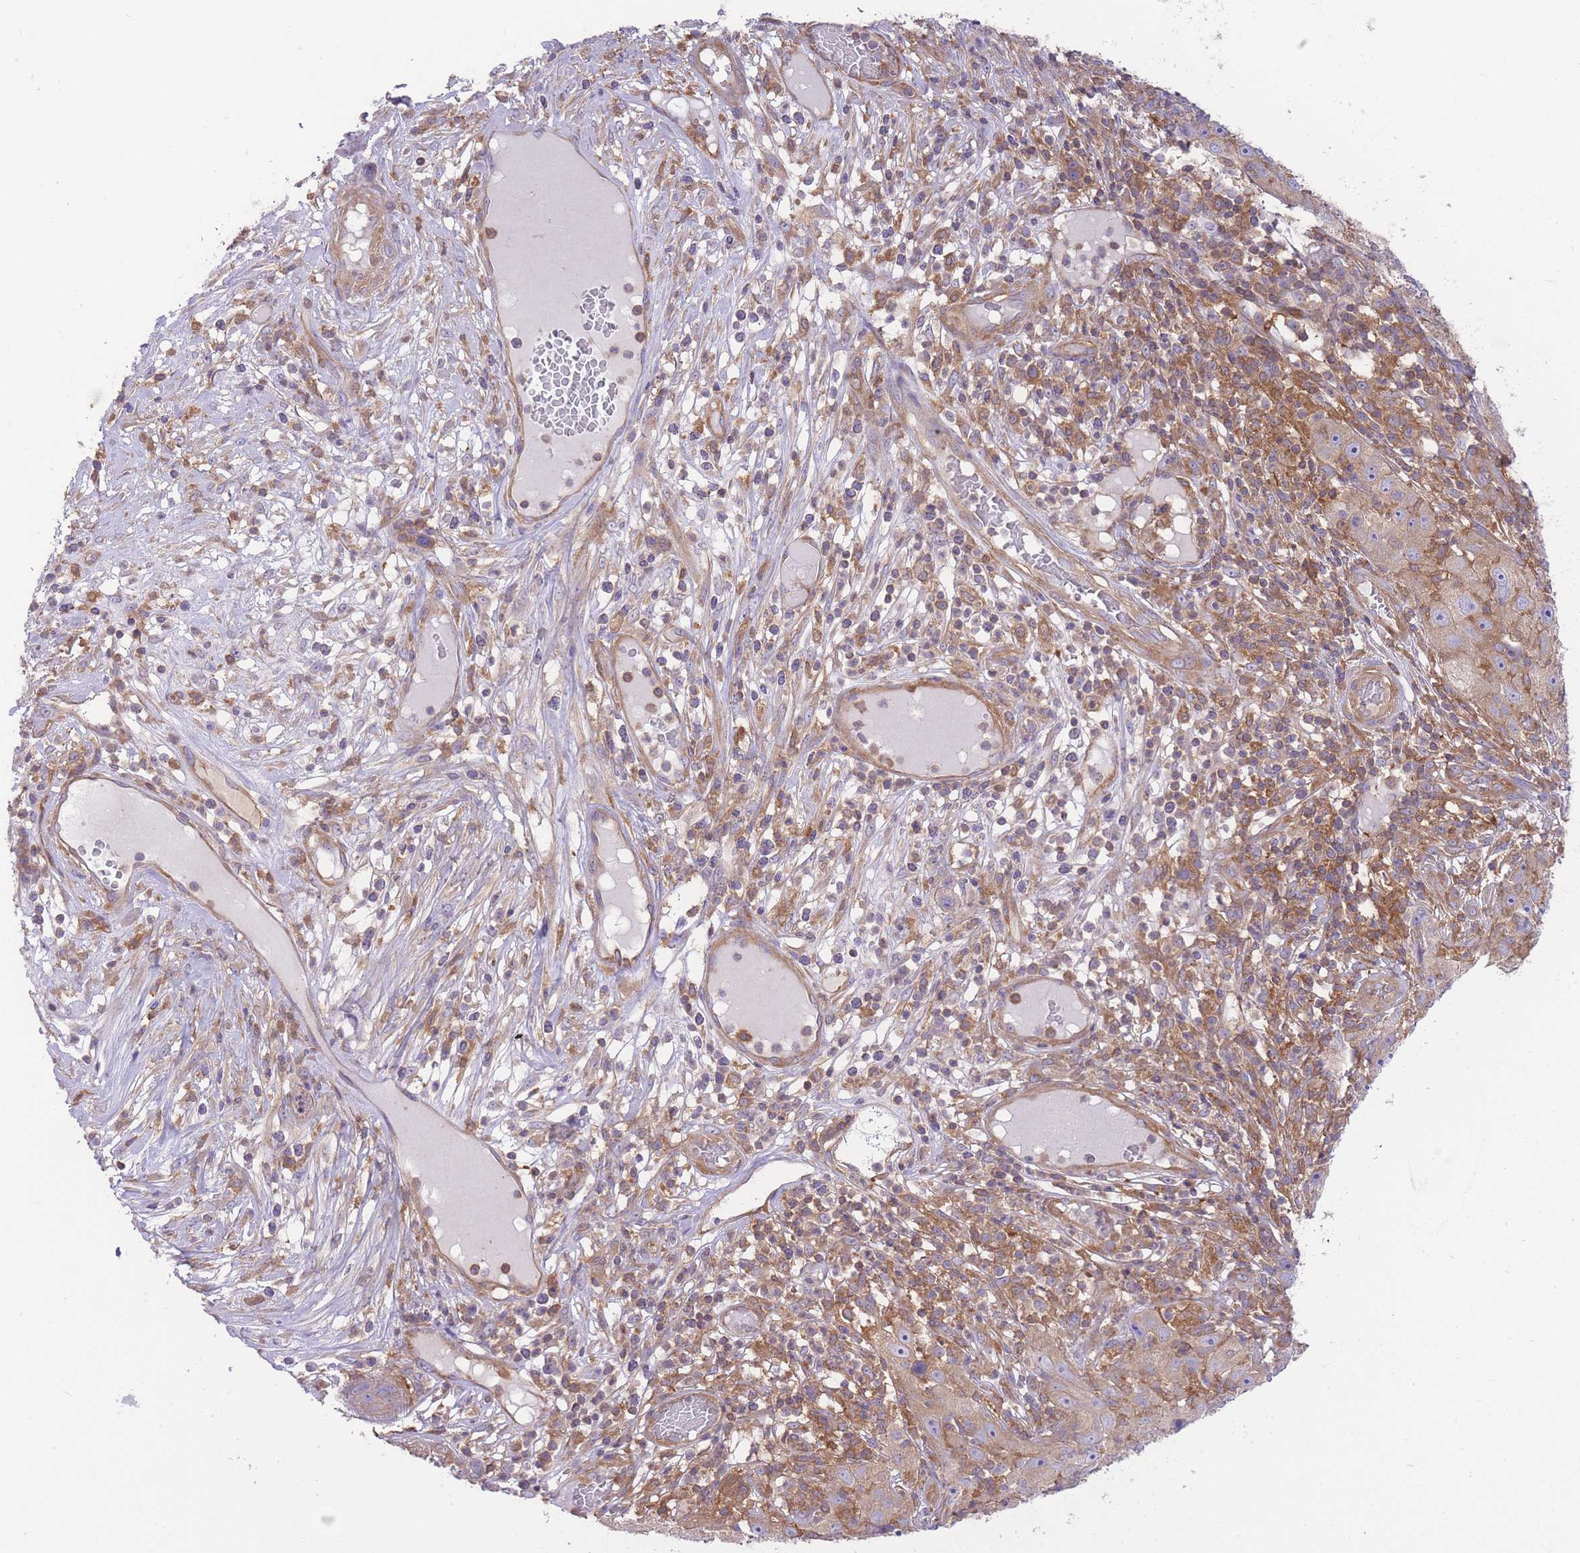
{"staining": {"intensity": "weak", "quantity": ">75%", "location": "cytoplasmic/membranous"}, "tissue": "skin cancer", "cell_type": "Tumor cells", "image_type": "cancer", "snomed": [{"axis": "morphology", "description": "Squamous cell carcinoma, NOS"}, {"axis": "topography", "description": "Skin"}], "caption": "Protein staining demonstrates weak cytoplasmic/membranous staining in about >75% of tumor cells in skin squamous cell carcinoma.", "gene": "PRKAR1A", "patient": {"sex": "female", "age": 87}}